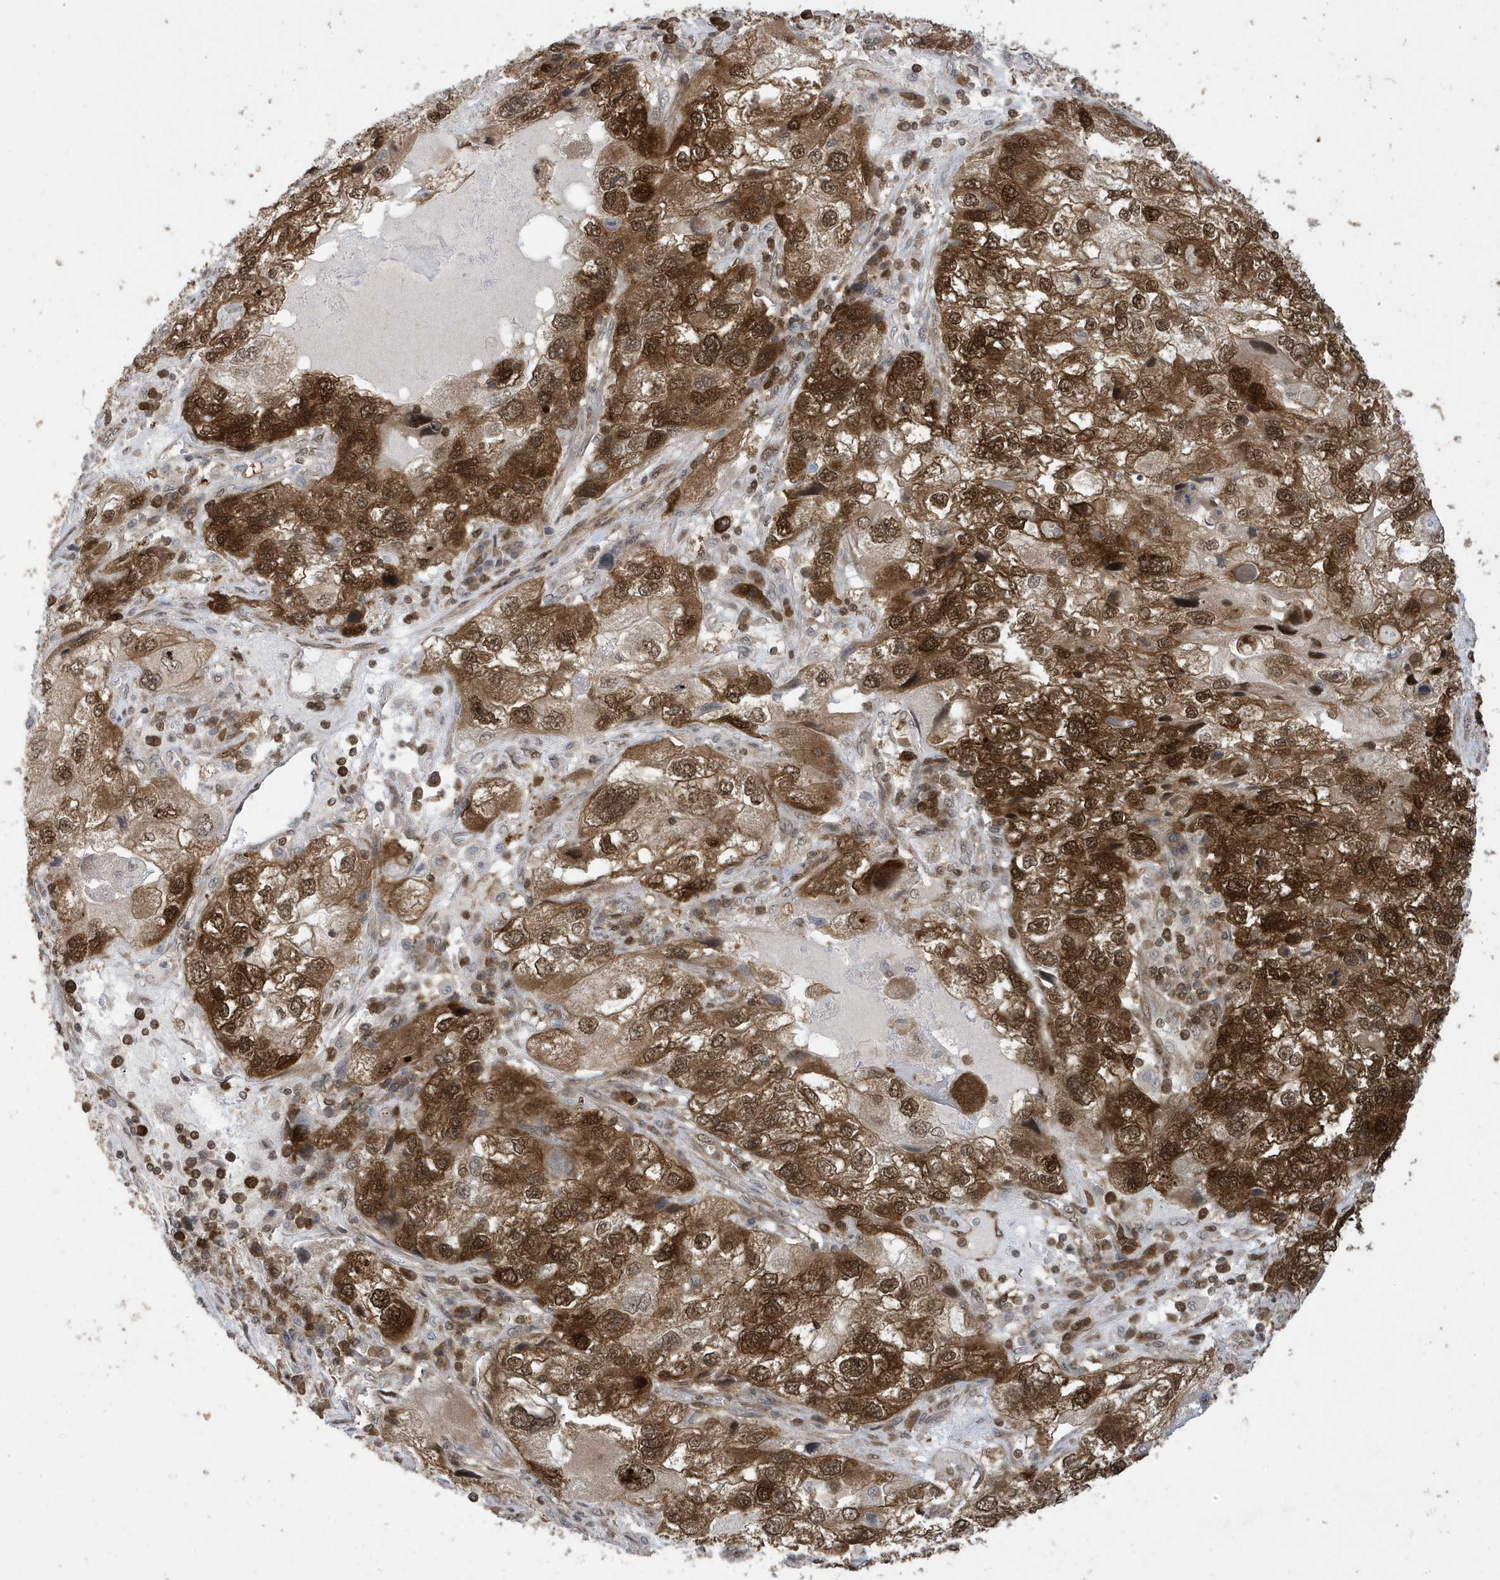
{"staining": {"intensity": "strong", "quantity": ">75%", "location": "cytoplasmic/membranous,nuclear"}, "tissue": "endometrial cancer", "cell_type": "Tumor cells", "image_type": "cancer", "snomed": [{"axis": "morphology", "description": "Adenocarcinoma, NOS"}, {"axis": "topography", "description": "Endometrium"}], "caption": "The micrograph reveals a brown stain indicating the presence of a protein in the cytoplasmic/membranous and nuclear of tumor cells in endometrial adenocarcinoma. (DAB IHC with brightfield microscopy, high magnification).", "gene": "UBQLN1", "patient": {"sex": "female", "age": 49}}